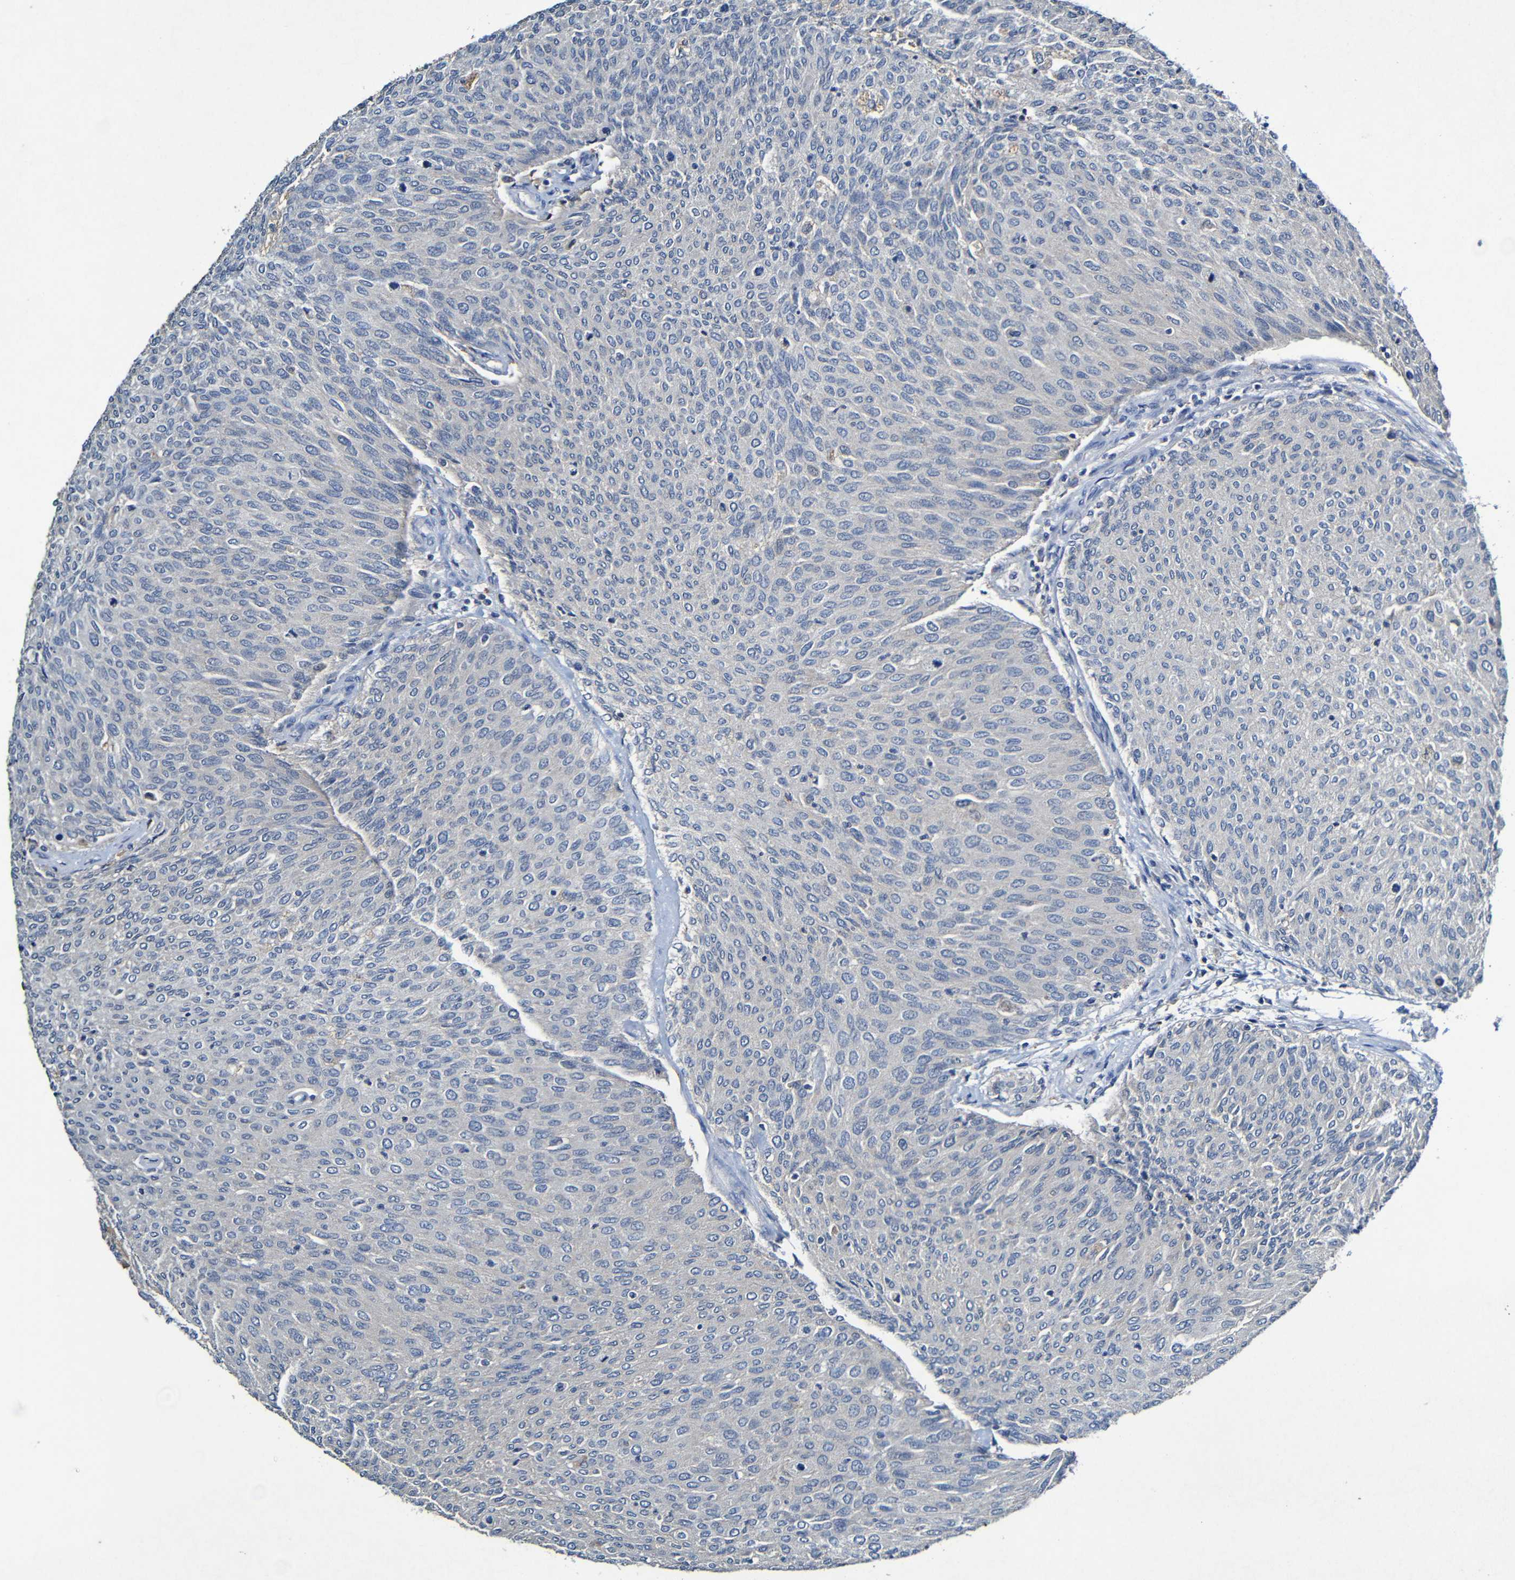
{"staining": {"intensity": "negative", "quantity": "none", "location": "none"}, "tissue": "urothelial cancer", "cell_type": "Tumor cells", "image_type": "cancer", "snomed": [{"axis": "morphology", "description": "Urothelial carcinoma, Low grade"}, {"axis": "topography", "description": "Urinary bladder"}], "caption": "Immunohistochemical staining of human urothelial carcinoma (low-grade) exhibits no significant expression in tumor cells.", "gene": "LRRC70", "patient": {"sex": "female", "age": 79}}